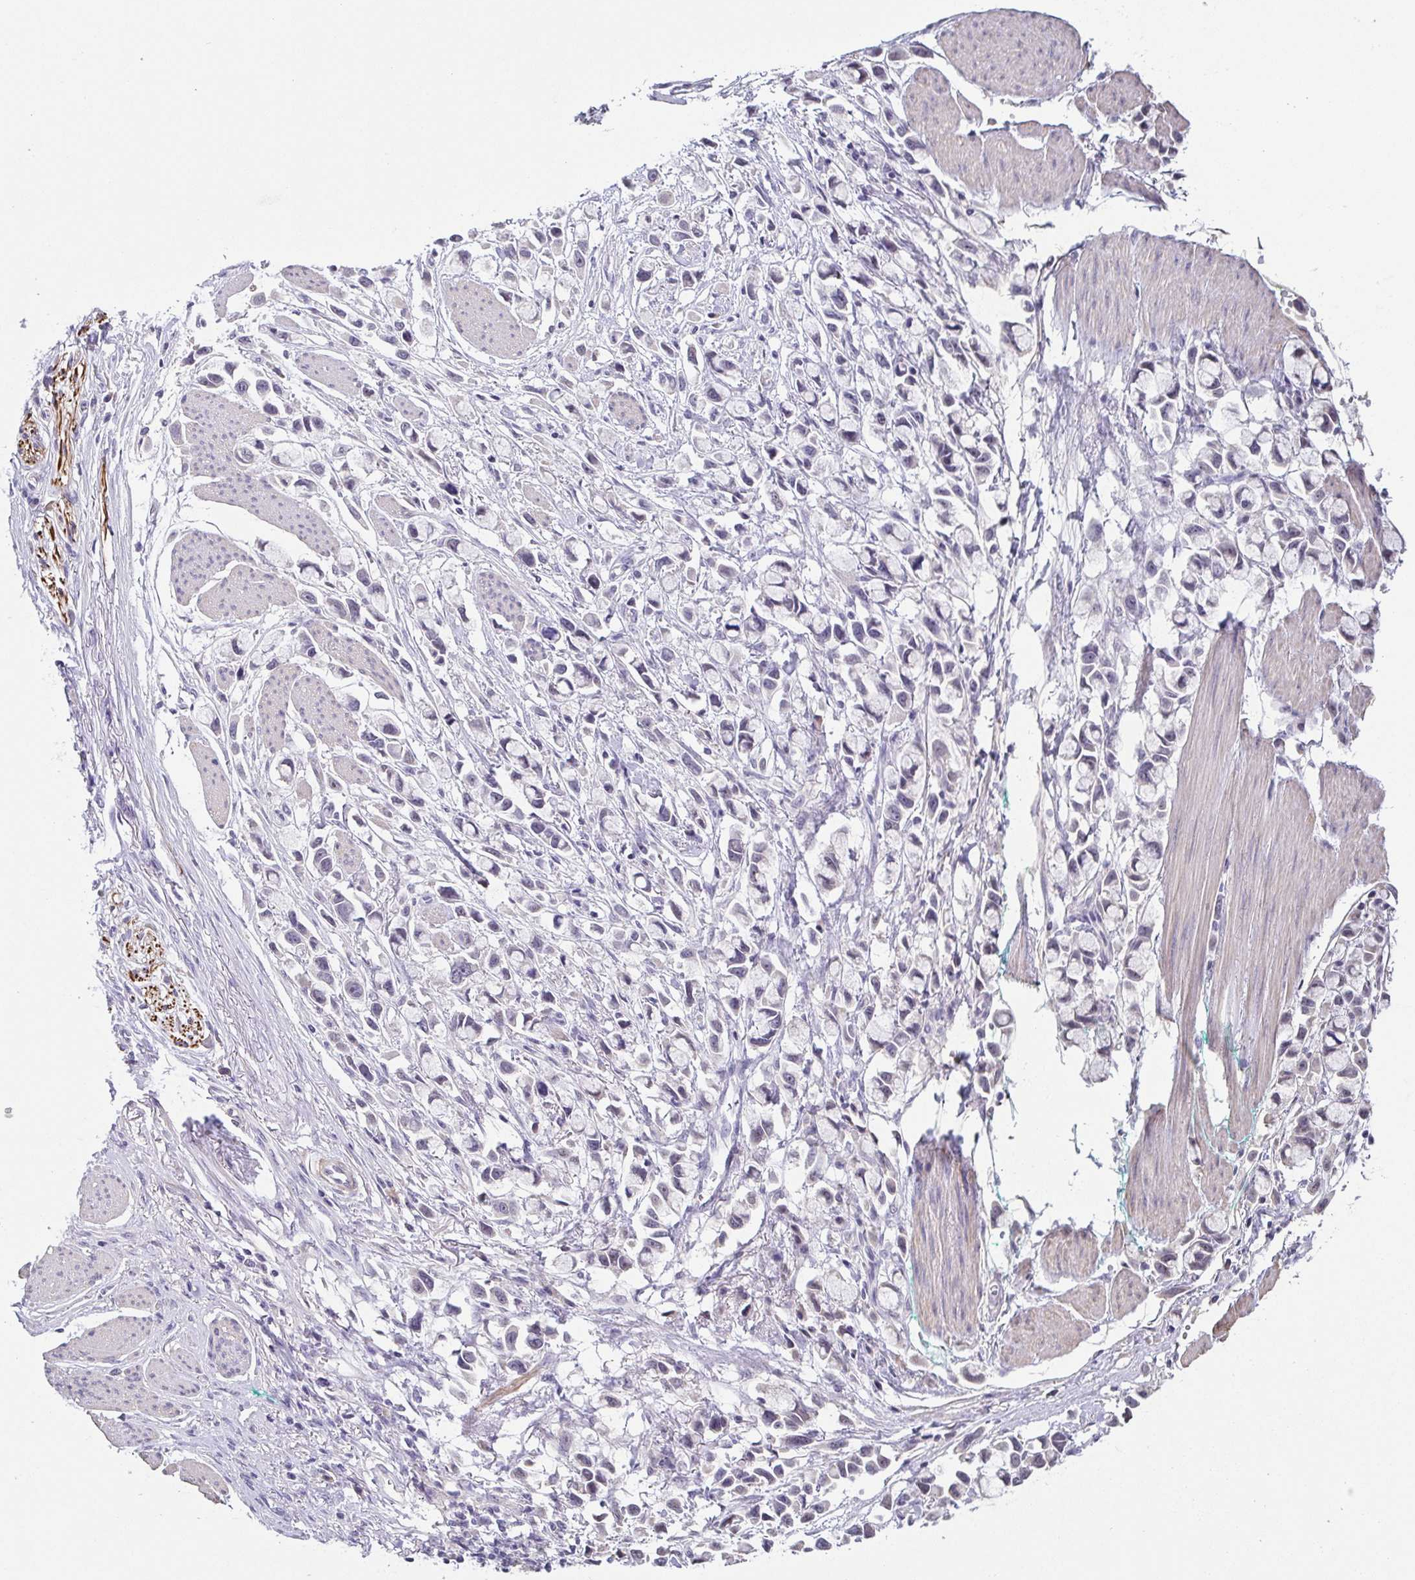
{"staining": {"intensity": "negative", "quantity": "none", "location": "none"}, "tissue": "stomach cancer", "cell_type": "Tumor cells", "image_type": "cancer", "snomed": [{"axis": "morphology", "description": "Adenocarcinoma, NOS"}, {"axis": "topography", "description": "Stomach"}], "caption": "Immunohistochemistry image of adenocarcinoma (stomach) stained for a protein (brown), which displays no positivity in tumor cells. The staining is performed using DAB (3,3'-diaminobenzidine) brown chromogen with nuclei counter-stained in using hematoxylin.", "gene": "NEFH", "patient": {"sex": "female", "age": 81}}